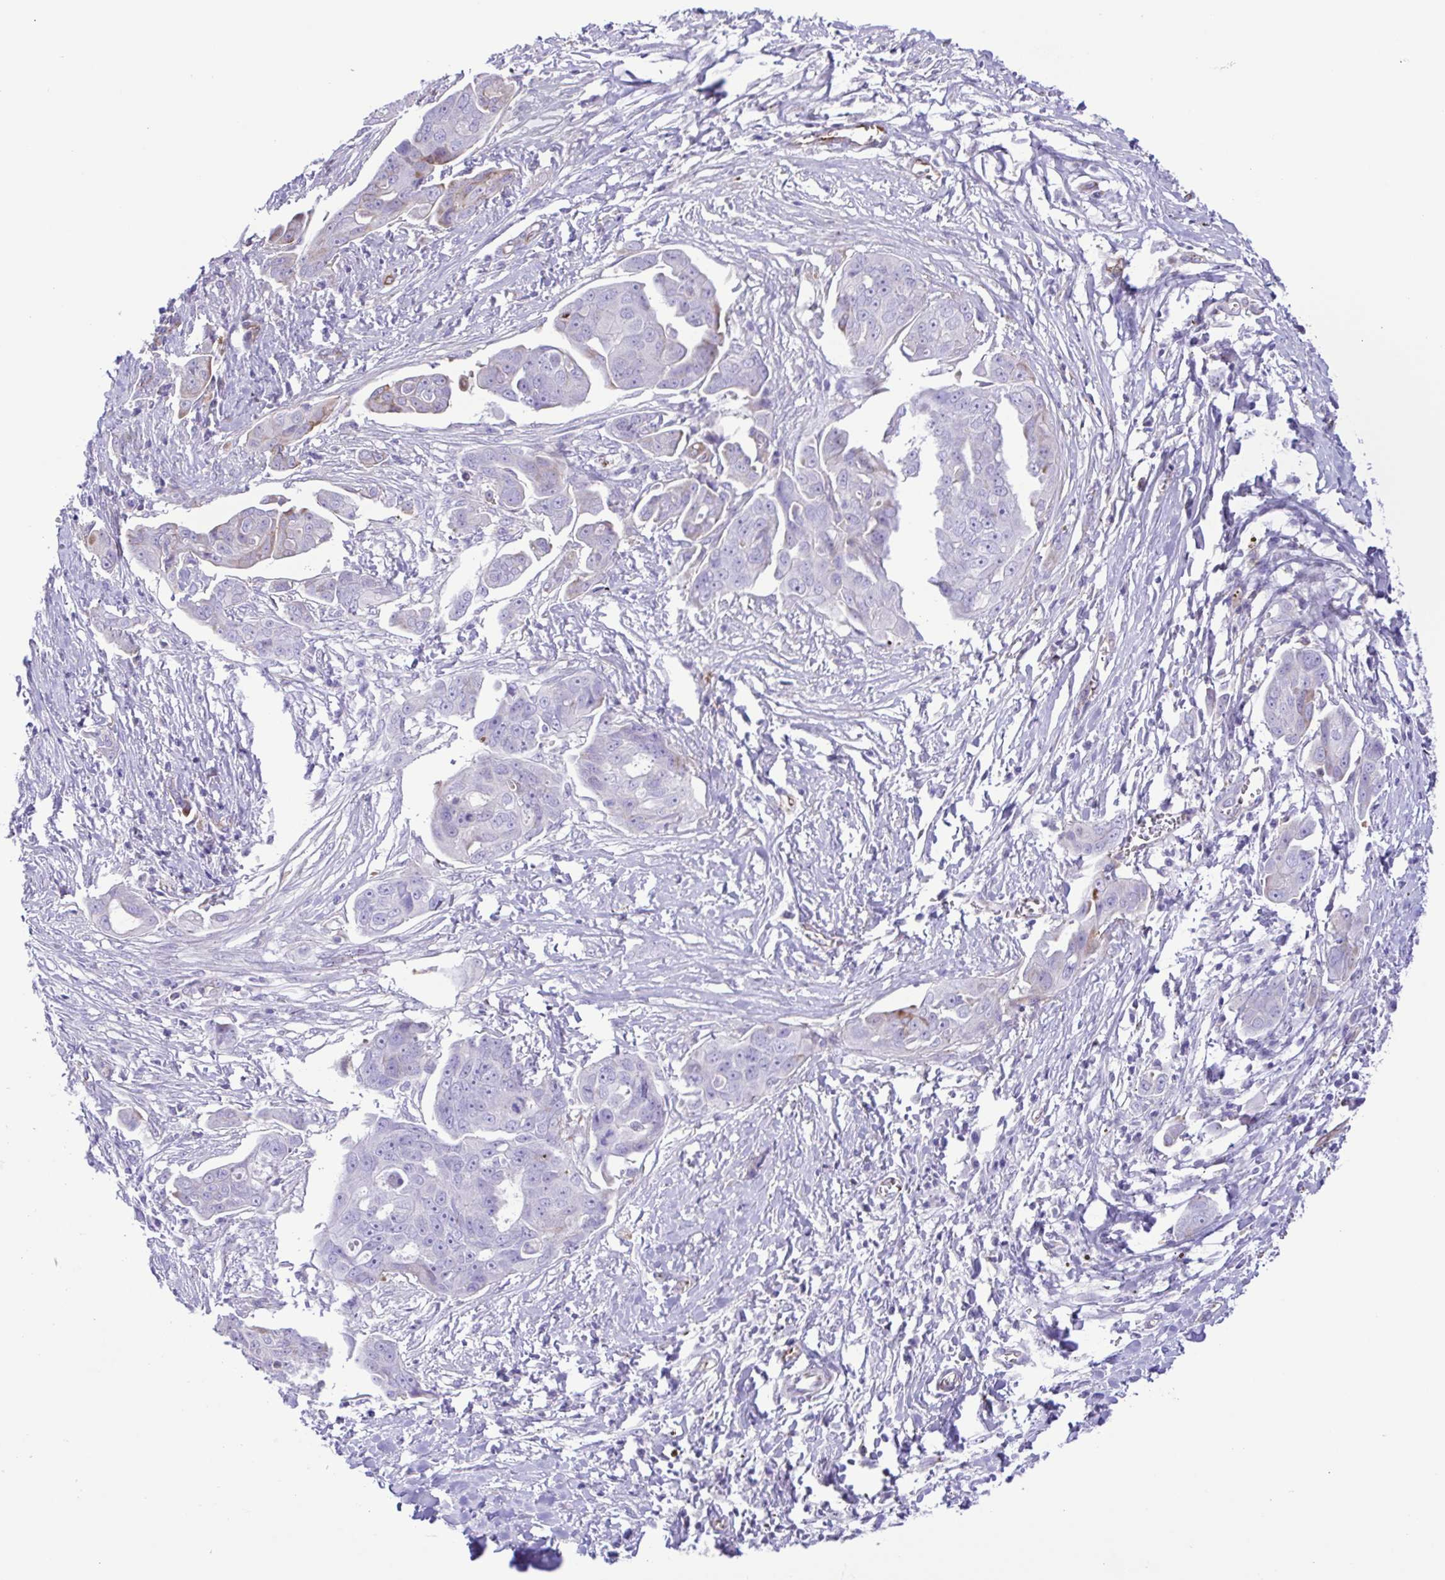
{"staining": {"intensity": "negative", "quantity": "none", "location": "none"}, "tissue": "ovarian cancer", "cell_type": "Tumor cells", "image_type": "cancer", "snomed": [{"axis": "morphology", "description": "Carcinoma, endometroid"}, {"axis": "topography", "description": "Ovary"}], "caption": "DAB (3,3'-diaminobenzidine) immunohistochemical staining of human ovarian endometroid carcinoma reveals no significant expression in tumor cells.", "gene": "FLT1", "patient": {"sex": "female", "age": 70}}